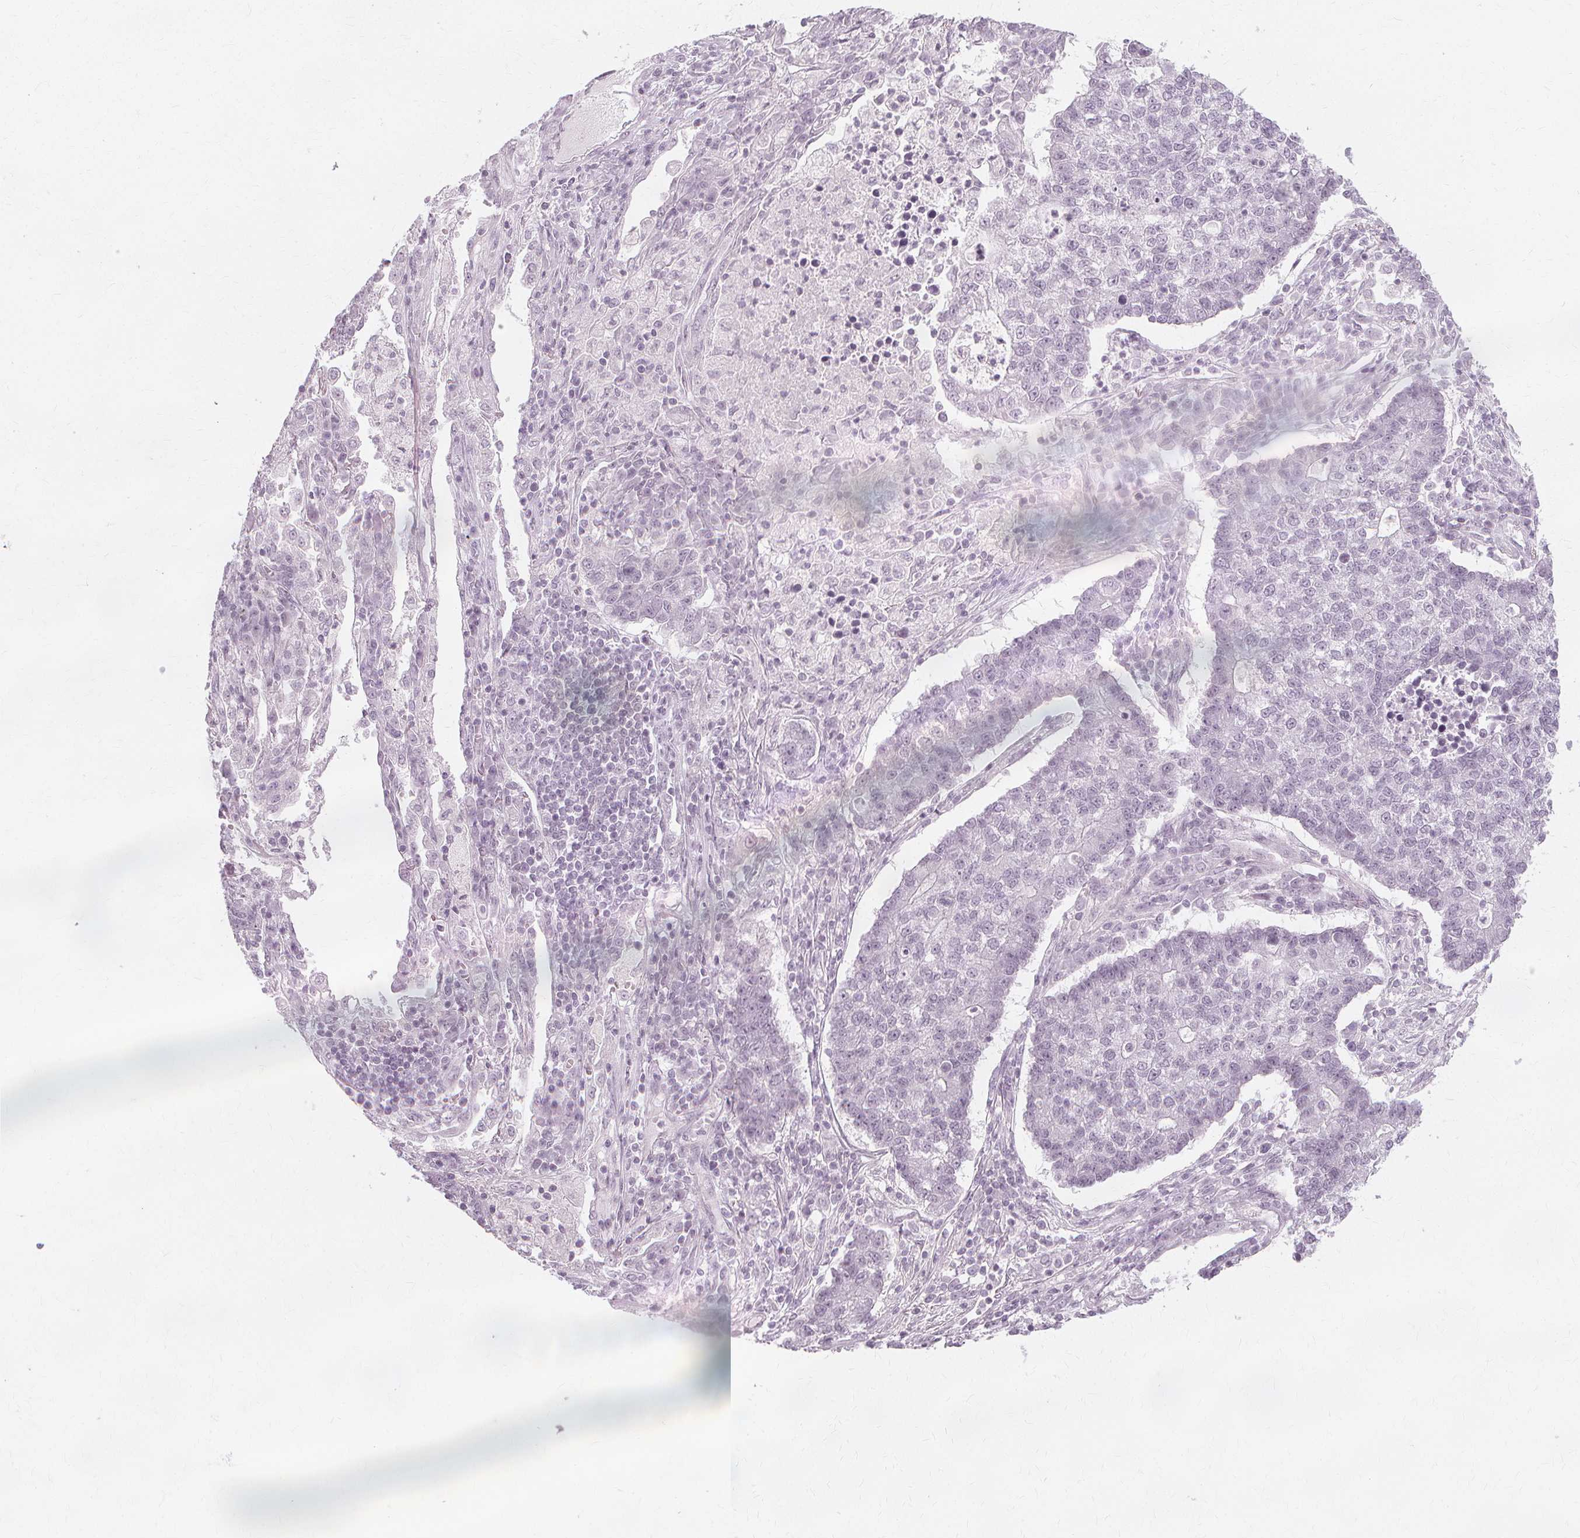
{"staining": {"intensity": "negative", "quantity": "none", "location": "none"}, "tissue": "lung cancer", "cell_type": "Tumor cells", "image_type": "cancer", "snomed": [{"axis": "morphology", "description": "Adenocarcinoma, NOS"}, {"axis": "topography", "description": "Lung"}], "caption": "High power microscopy micrograph of an immunohistochemistry micrograph of lung cancer (adenocarcinoma), revealing no significant positivity in tumor cells. (Stains: DAB (3,3'-diaminobenzidine) IHC with hematoxylin counter stain, Microscopy: brightfield microscopy at high magnification).", "gene": "NXPE1", "patient": {"sex": "male", "age": 57}}